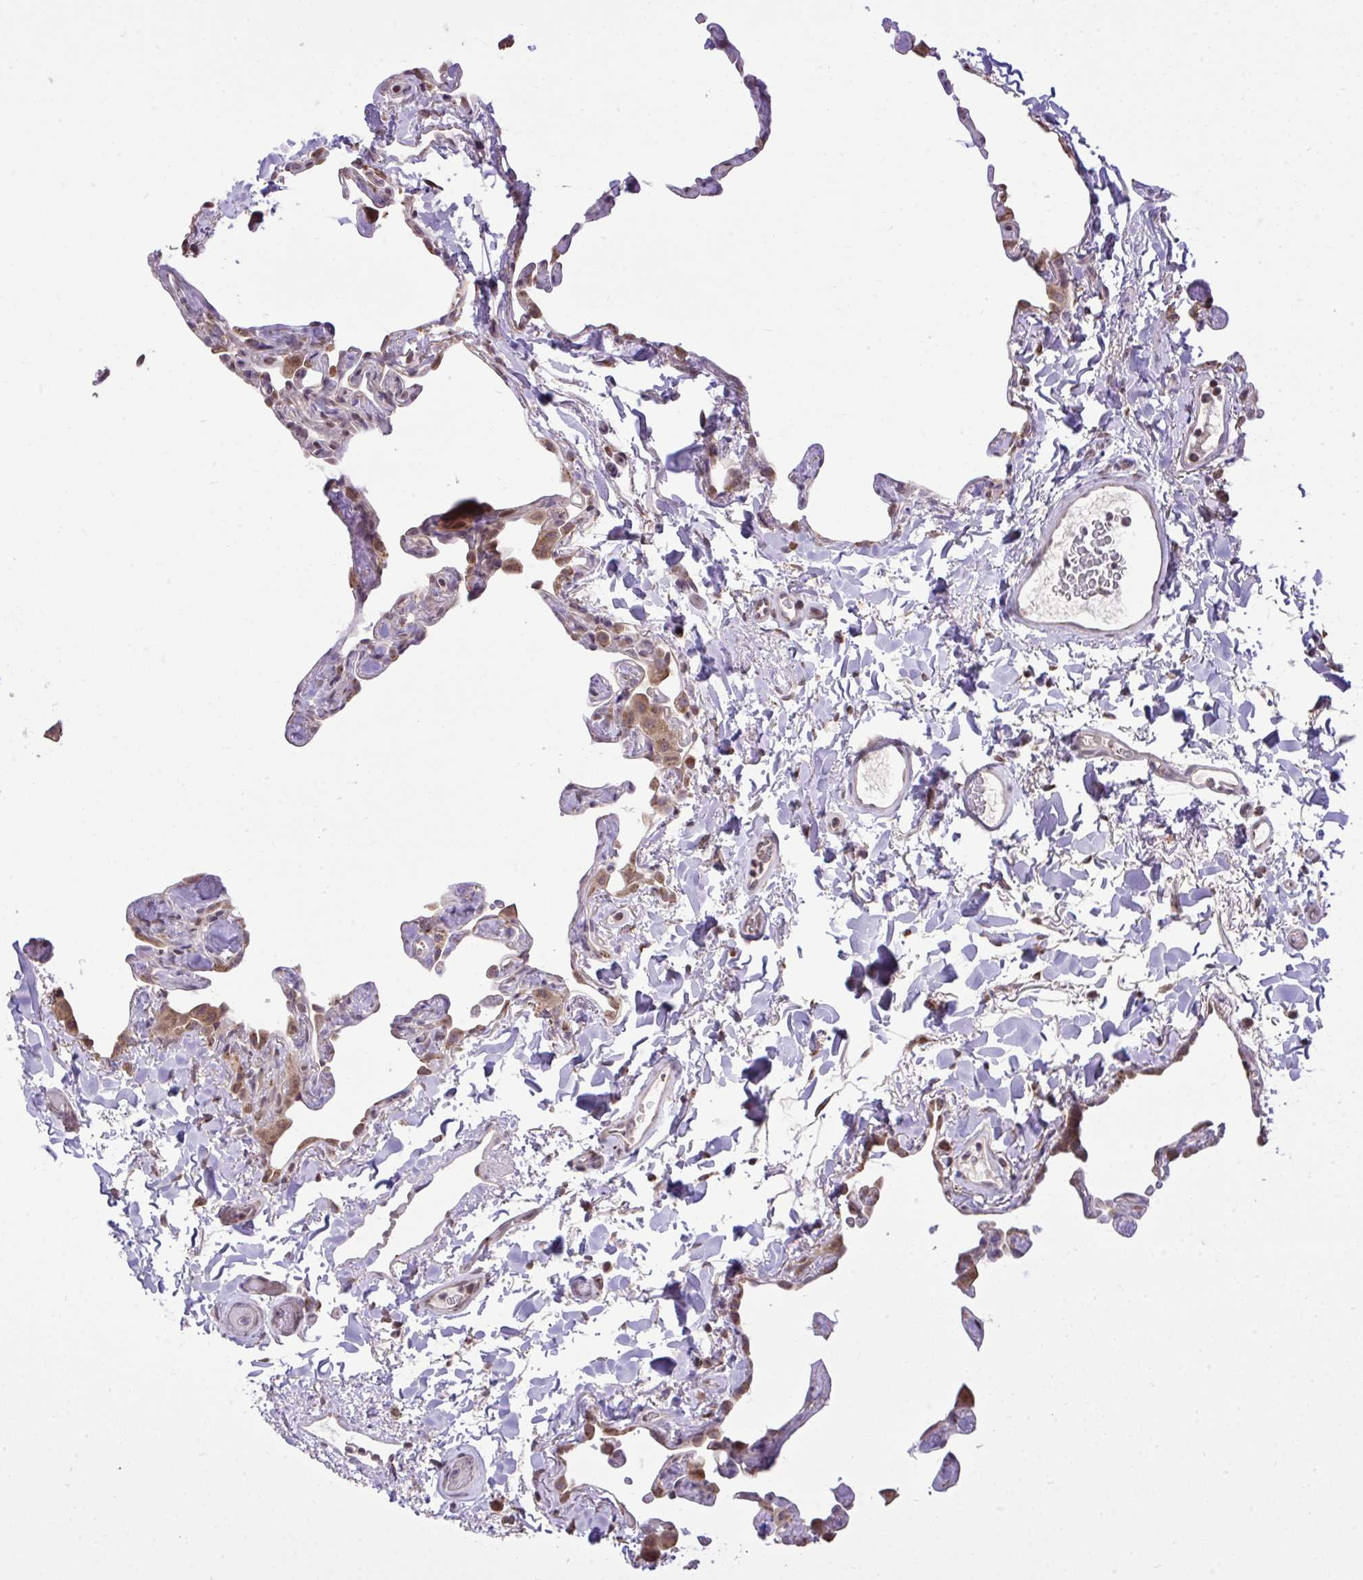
{"staining": {"intensity": "moderate", "quantity": "25%-75%", "location": "cytoplasmic/membranous"}, "tissue": "lung", "cell_type": "Alveolar cells", "image_type": "normal", "snomed": [{"axis": "morphology", "description": "Normal tissue, NOS"}, {"axis": "topography", "description": "Lung"}], "caption": "A brown stain labels moderate cytoplasmic/membranous positivity of a protein in alveolar cells of benign human lung. (DAB (3,3'-diaminobenzidine) IHC with brightfield microscopy, high magnification).", "gene": "CYP20A1", "patient": {"sex": "male", "age": 65}}